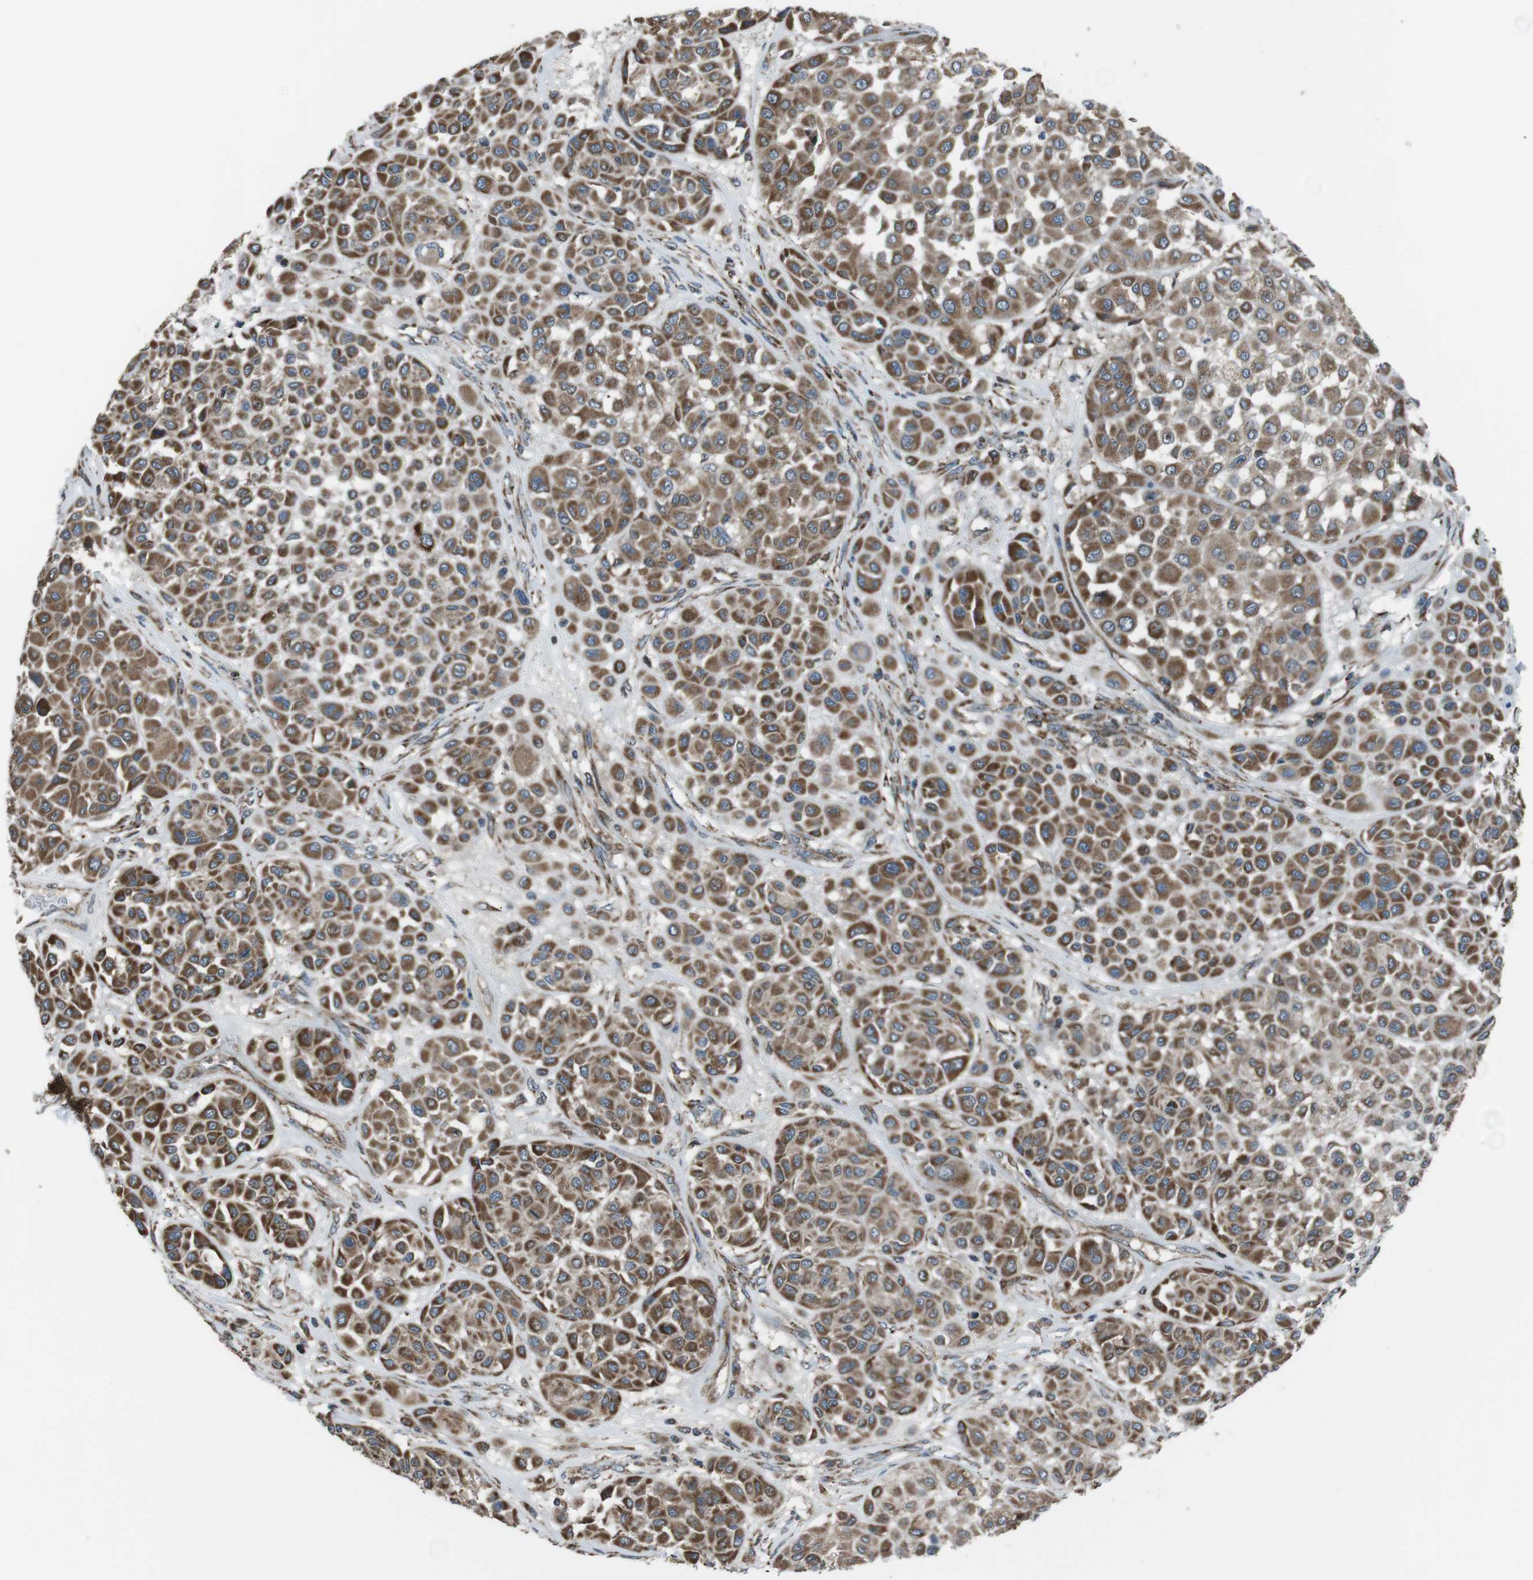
{"staining": {"intensity": "moderate", "quantity": ">75%", "location": "cytoplasmic/membranous"}, "tissue": "melanoma", "cell_type": "Tumor cells", "image_type": "cancer", "snomed": [{"axis": "morphology", "description": "Malignant melanoma, Metastatic site"}, {"axis": "topography", "description": "Soft tissue"}], "caption": "An IHC histopathology image of neoplastic tissue is shown. Protein staining in brown highlights moderate cytoplasmic/membranous positivity in melanoma within tumor cells.", "gene": "GIMAP8", "patient": {"sex": "male", "age": 41}}